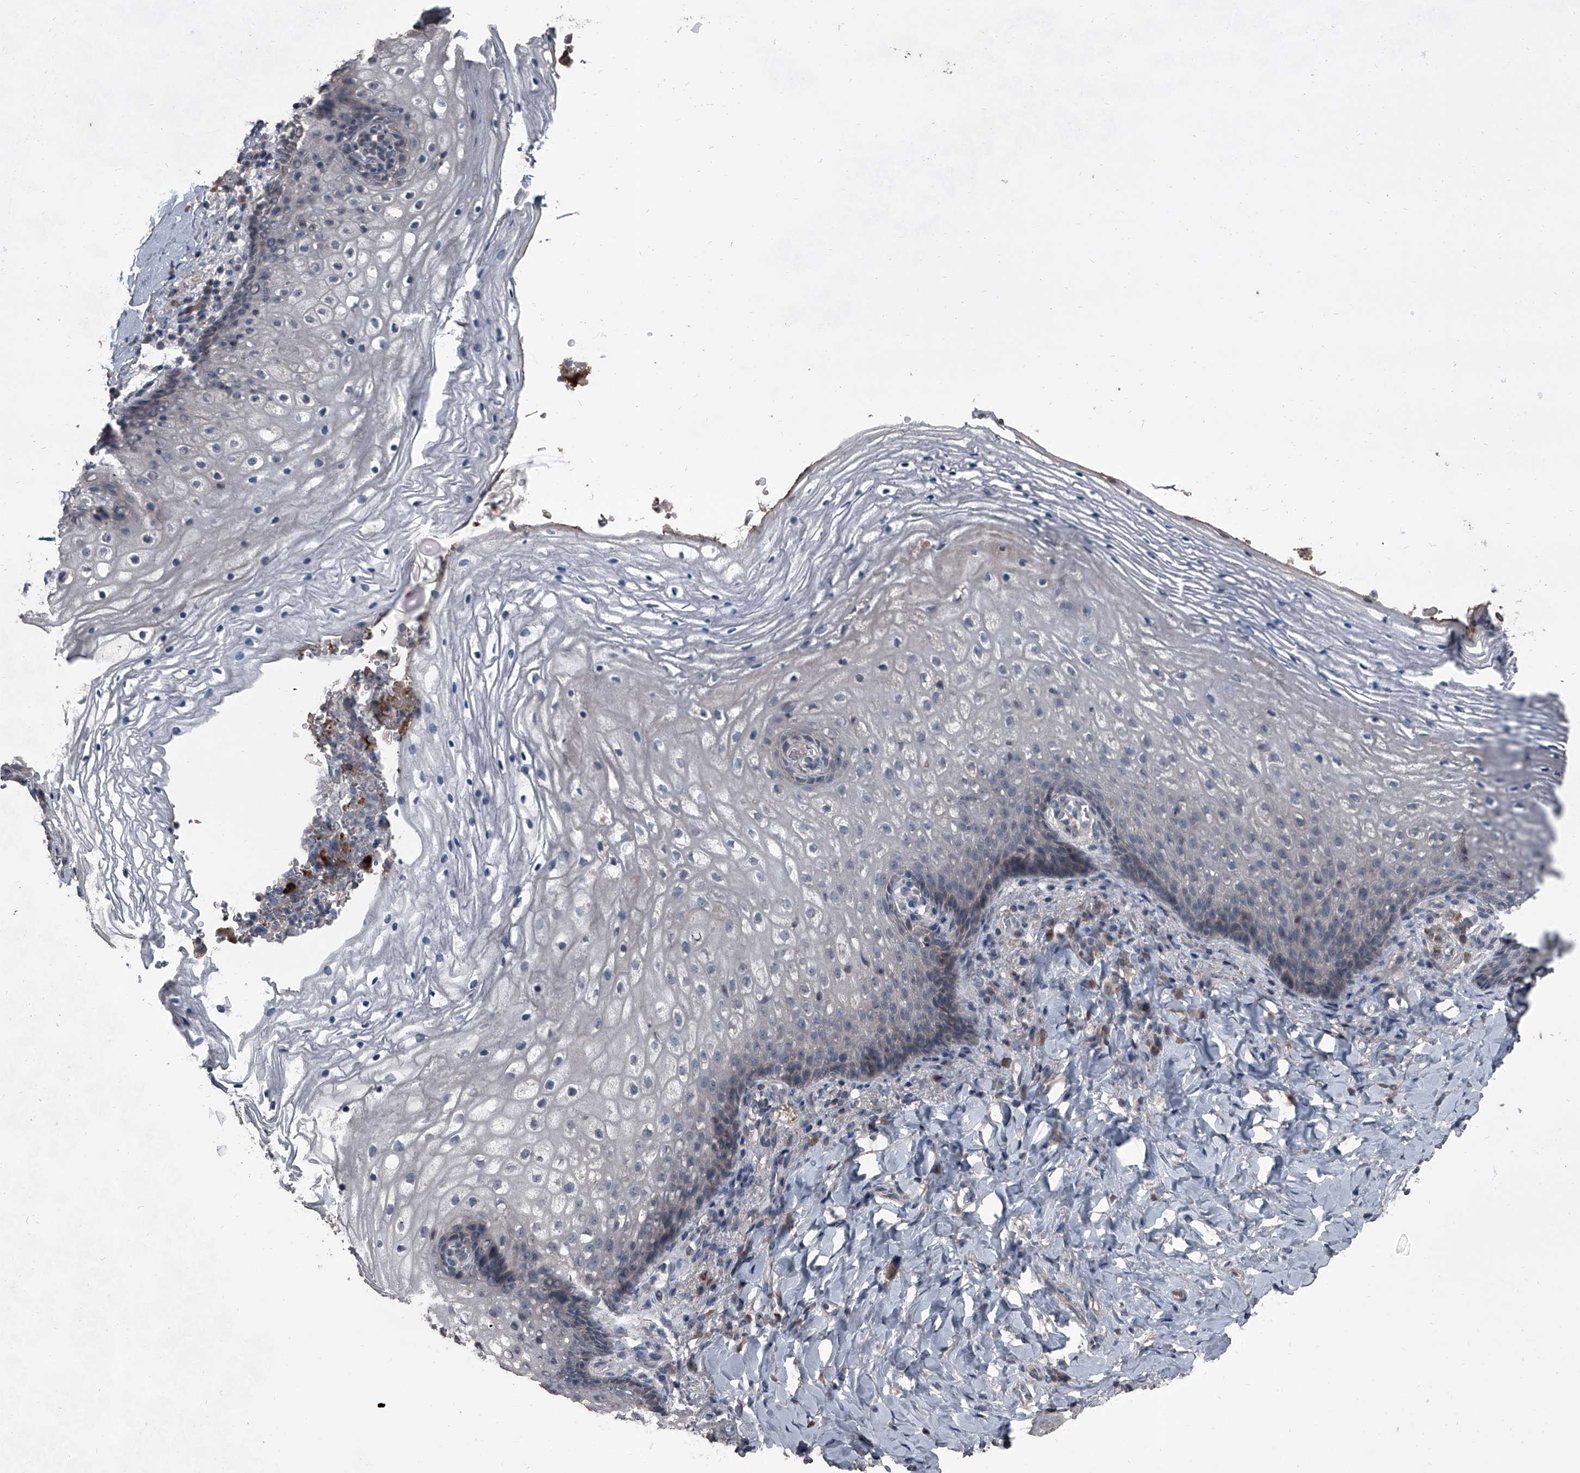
{"staining": {"intensity": "negative", "quantity": "none", "location": "none"}, "tissue": "vagina", "cell_type": "Squamous epithelial cells", "image_type": "normal", "snomed": [{"axis": "morphology", "description": "Normal tissue, NOS"}, {"axis": "topography", "description": "Vagina"}], "caption": "Vagina was stained to show a protein in brown. There is no significant expression in squamous epithelial cells. Brightfield microscopy of IHC stained with DAB (brown) and hematoxylin (blue), captured at high magnification.", "gene": "OARD1", "patient": {"sex": "female", "age": 60}}